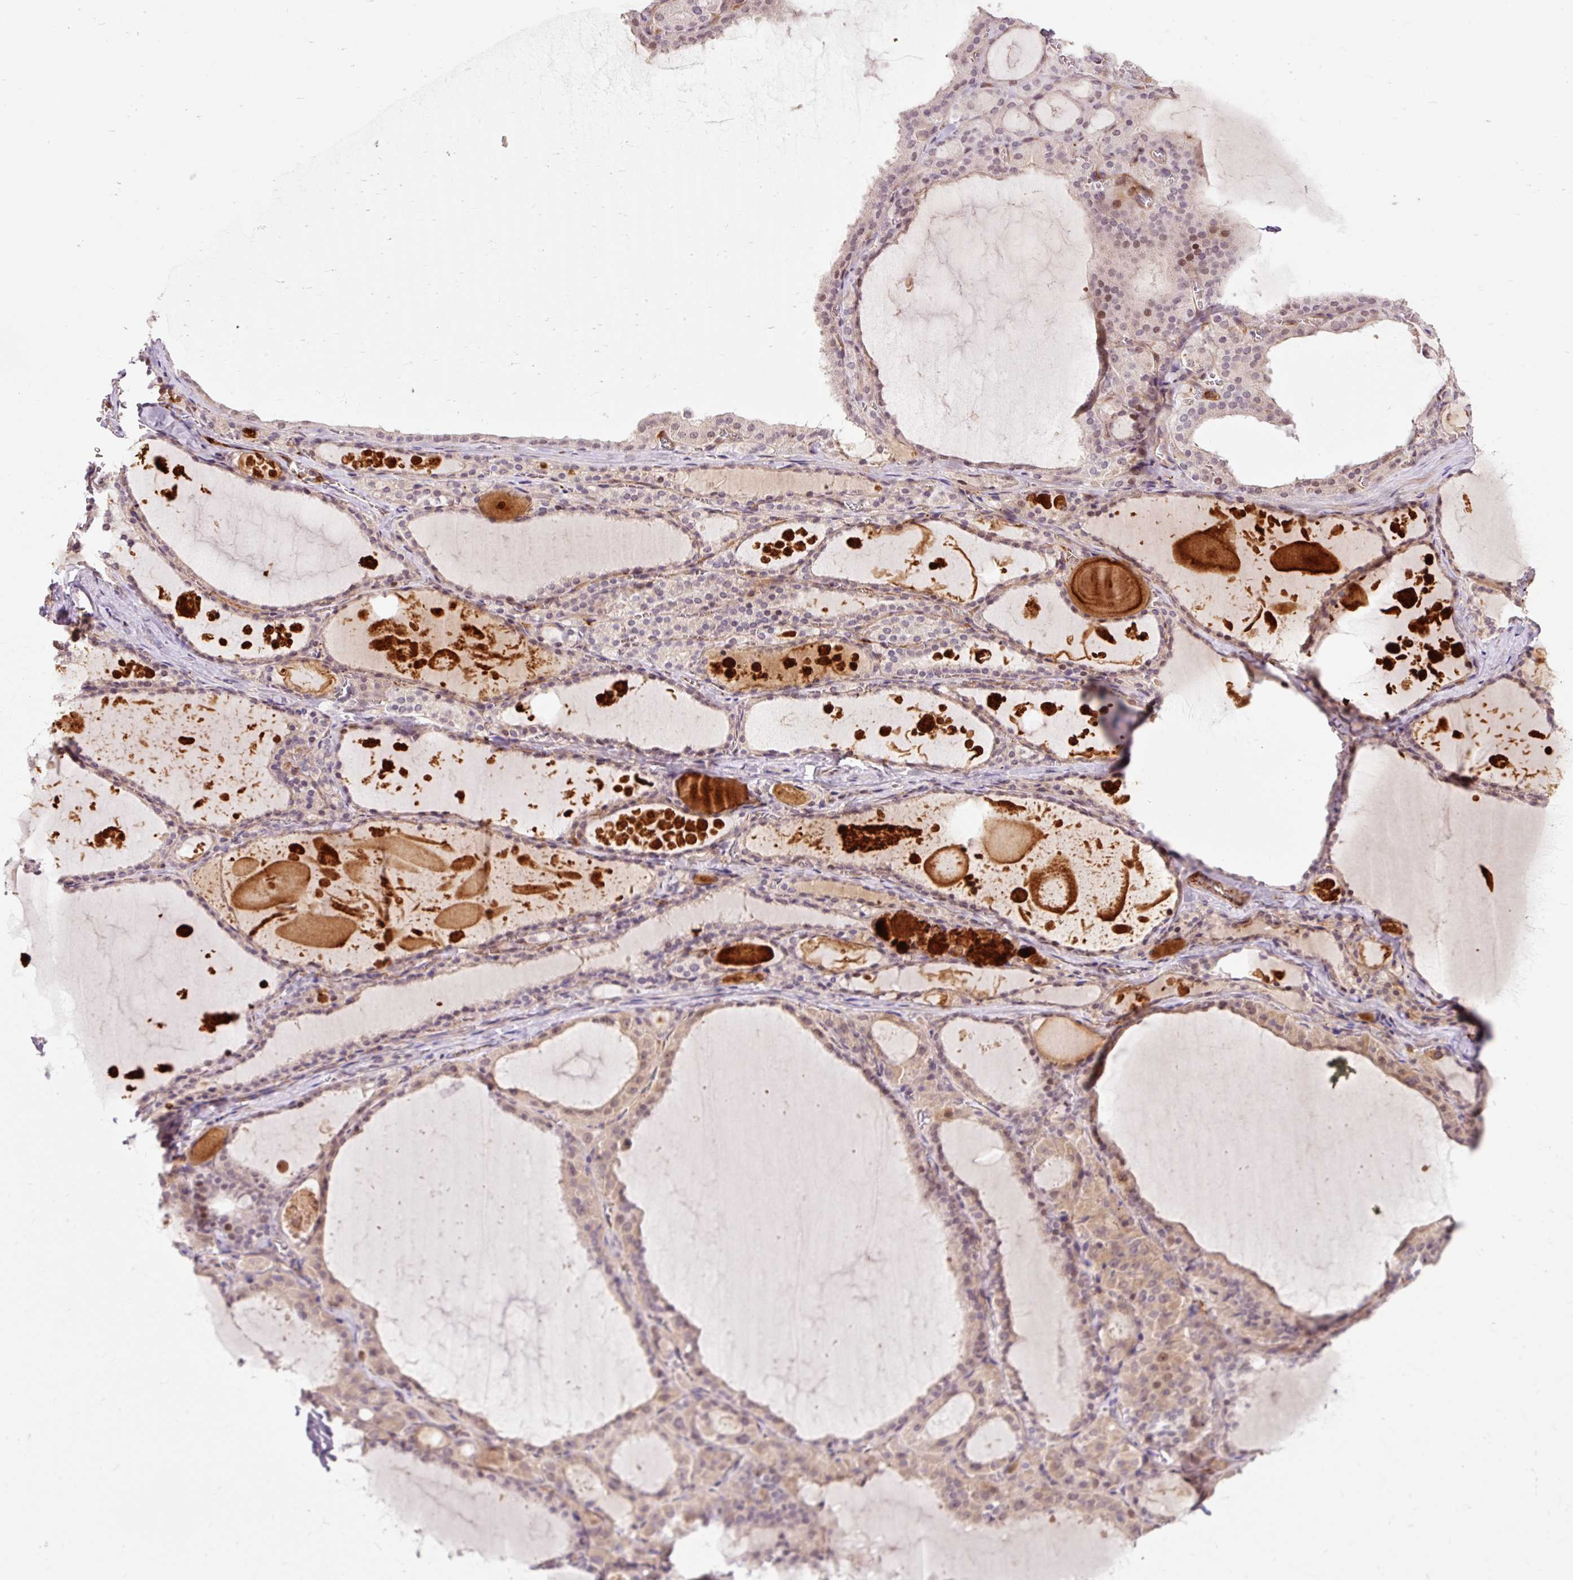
{"staining": {"intensity": "weak", "quantity": "25%-75%", "location": "cytoplasmic/membranous,nuclear"}, "tissue": "thyroid gland", "cell_type": "Glandular cells", "image_type": "normal", "snomed": [{"axis": "morphology", "description": "Normal tissue, NOS"}, {"axis": "topography", "description": "Thyroid gland"}], "caption": "Immunohistochemistry (IHC) micrograph of unremarkable thyroid gland: thyroid gland stained using IHC displays low levels of weak protein expression localized specifically in the cytoplasmic/membranous,nuclear of glandular cells, appearing as a cytoplasmic/membranous,nuclear brown color.", "gene": "CEBPZ", "patient": {"sex": "male", "age": 56}}